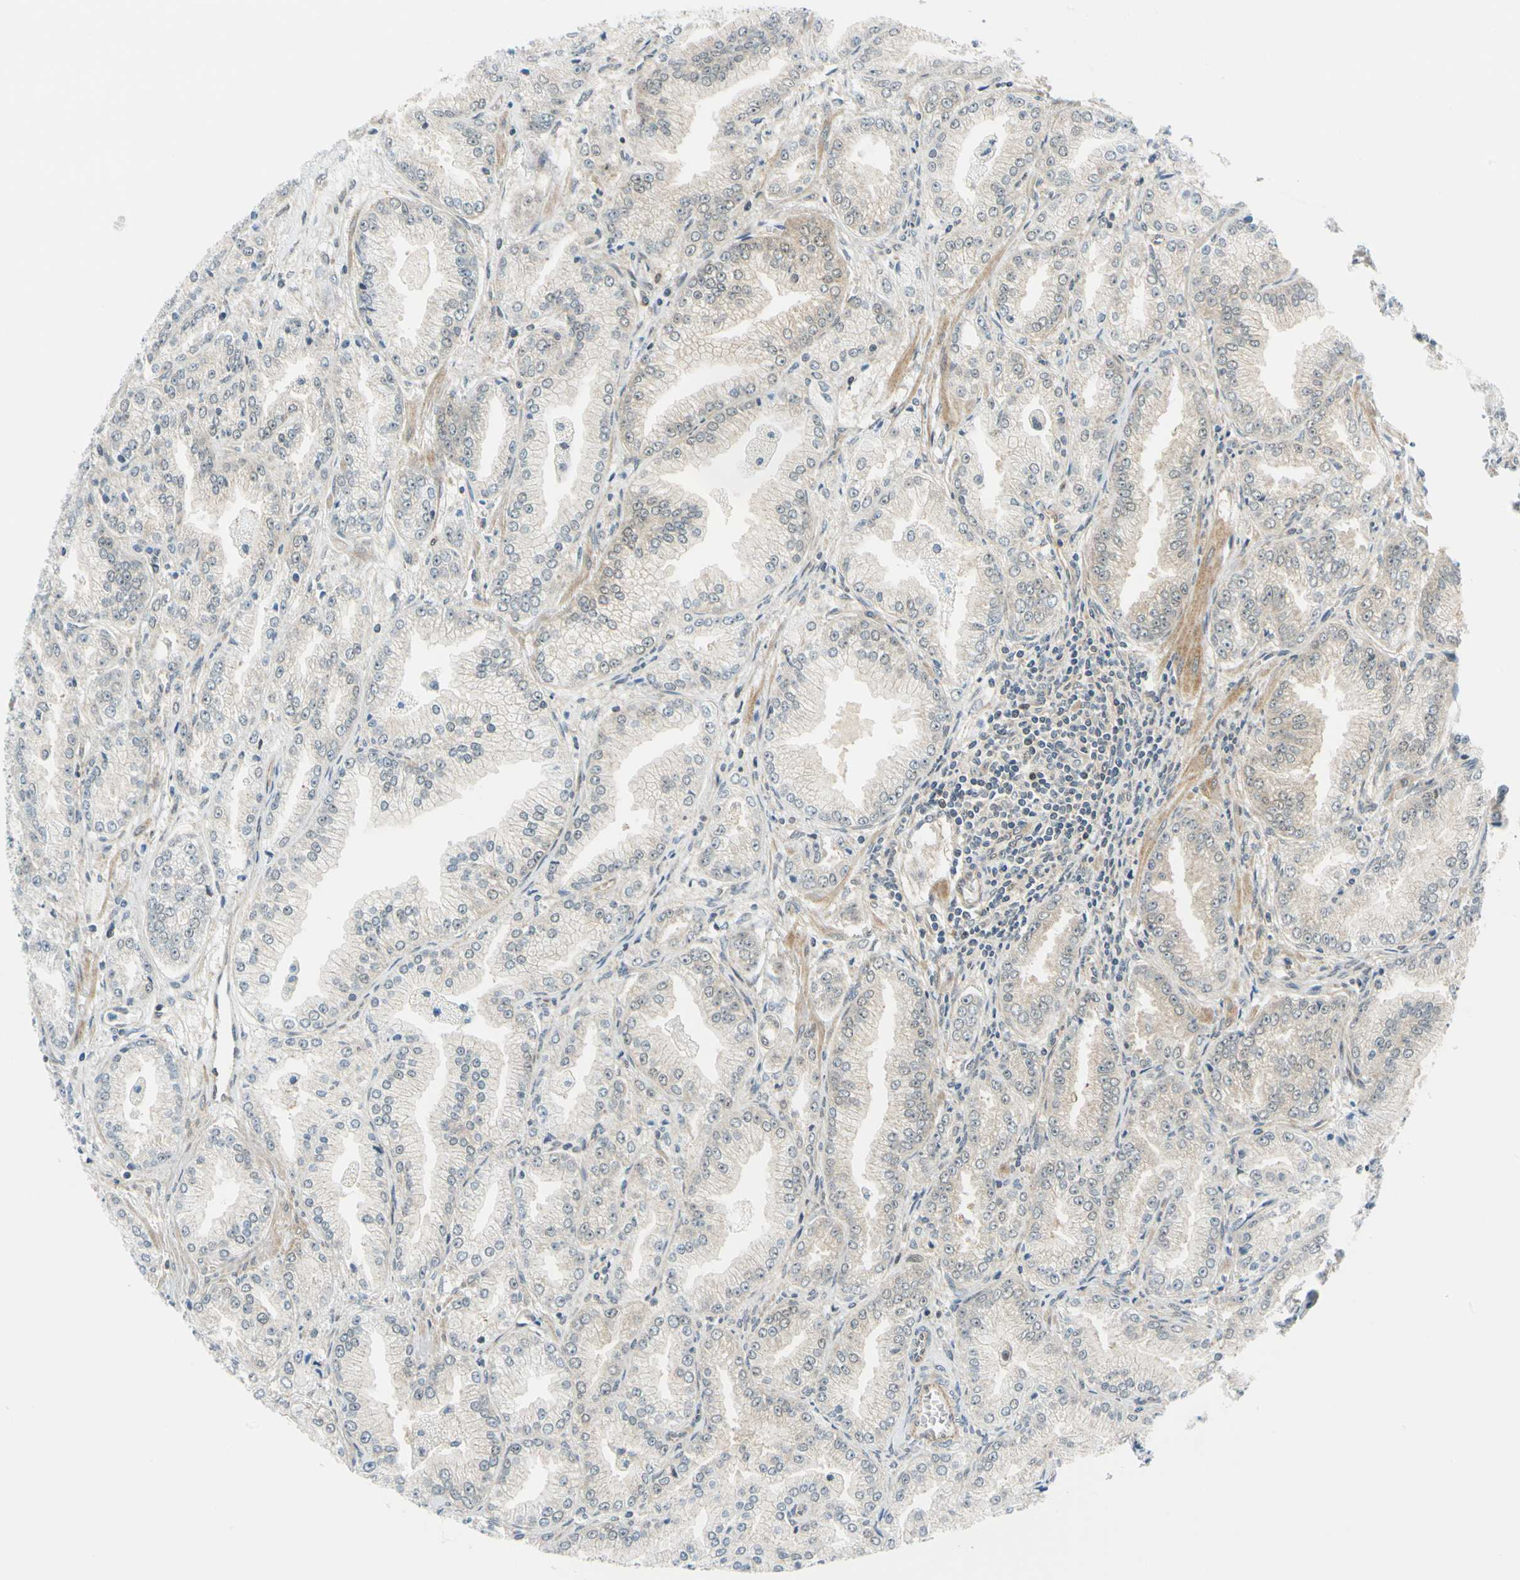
{"staining": {"intensity": "negative", "quantity": "none", "location": "none"}, "tissue": "prostate cancer", "cell_type": "Tumor cells", "image_type": "cancer", "snomed": [{"axis": "morphology", "description": "Adenocarcinoma, High grade"}, {"axis": "topography", "description": "Prostate"}], "caption": "Immunohistochemistry (IHC) histopathology image of human prostate cancer stained for a protein (brown), which displays no expression in tumor cells.", "gene": "MAPK9", "patient": {"sex": "male", "age": 61}}